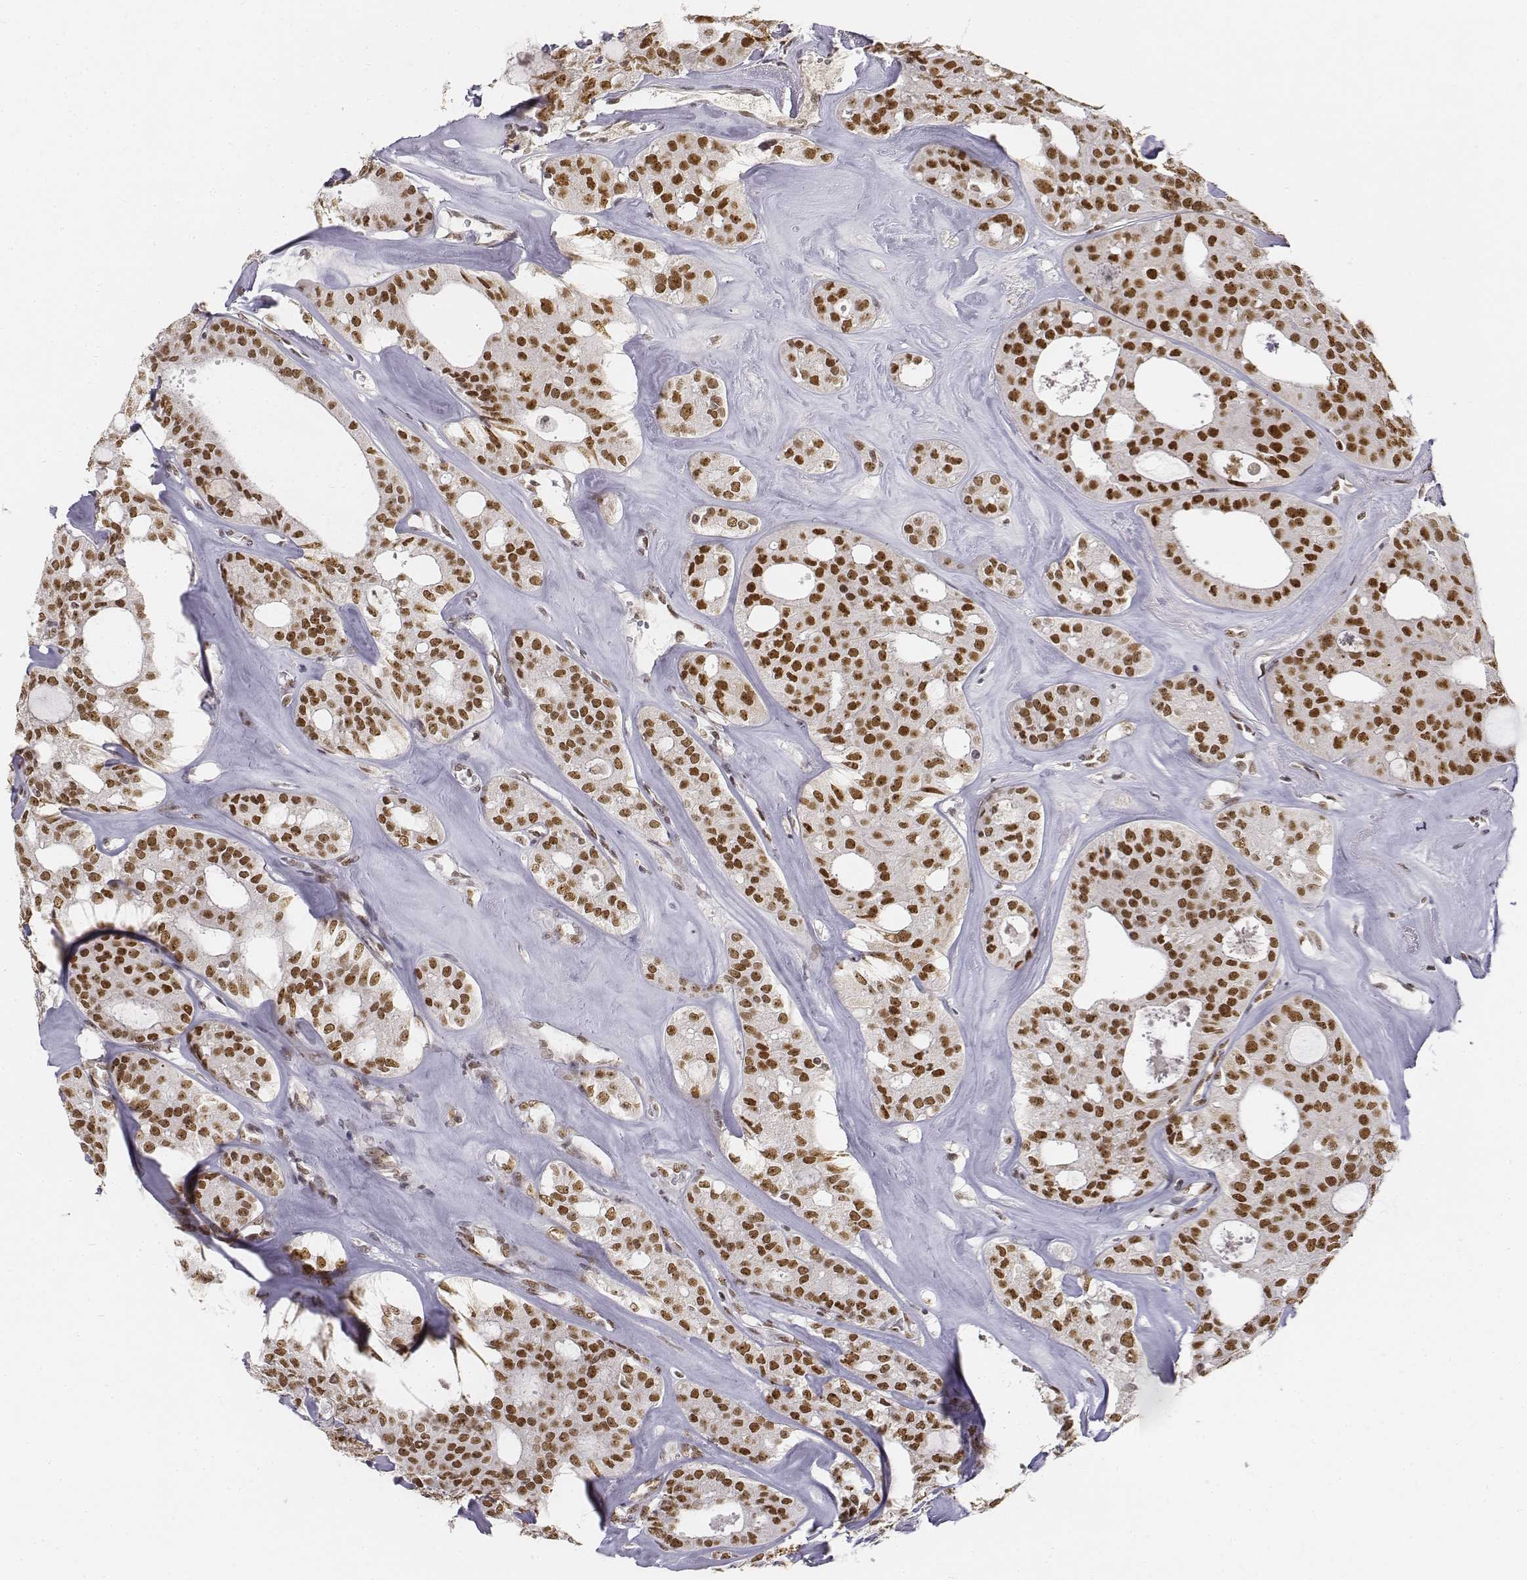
{"staining": {"intensity": "strong", "quantity": ">75%", "location": "nuclear"}, "tissue": "thyroid cancer", "cell_type": "Tumor cells", "image_type": "cancer", "snomed": [{"axis": "morphology", "description": "Follicular adenoma carcinoma, NOS"}, {"axis": "topography", "description": "Thyroid gland"}], "caption": "Strong nuclear staining for a protein is identified in approximately >75% of tumor cells of thyroid cancer using IHC.", "gene": "PHF6", "patient": {"sex": "male", "age": 75}}